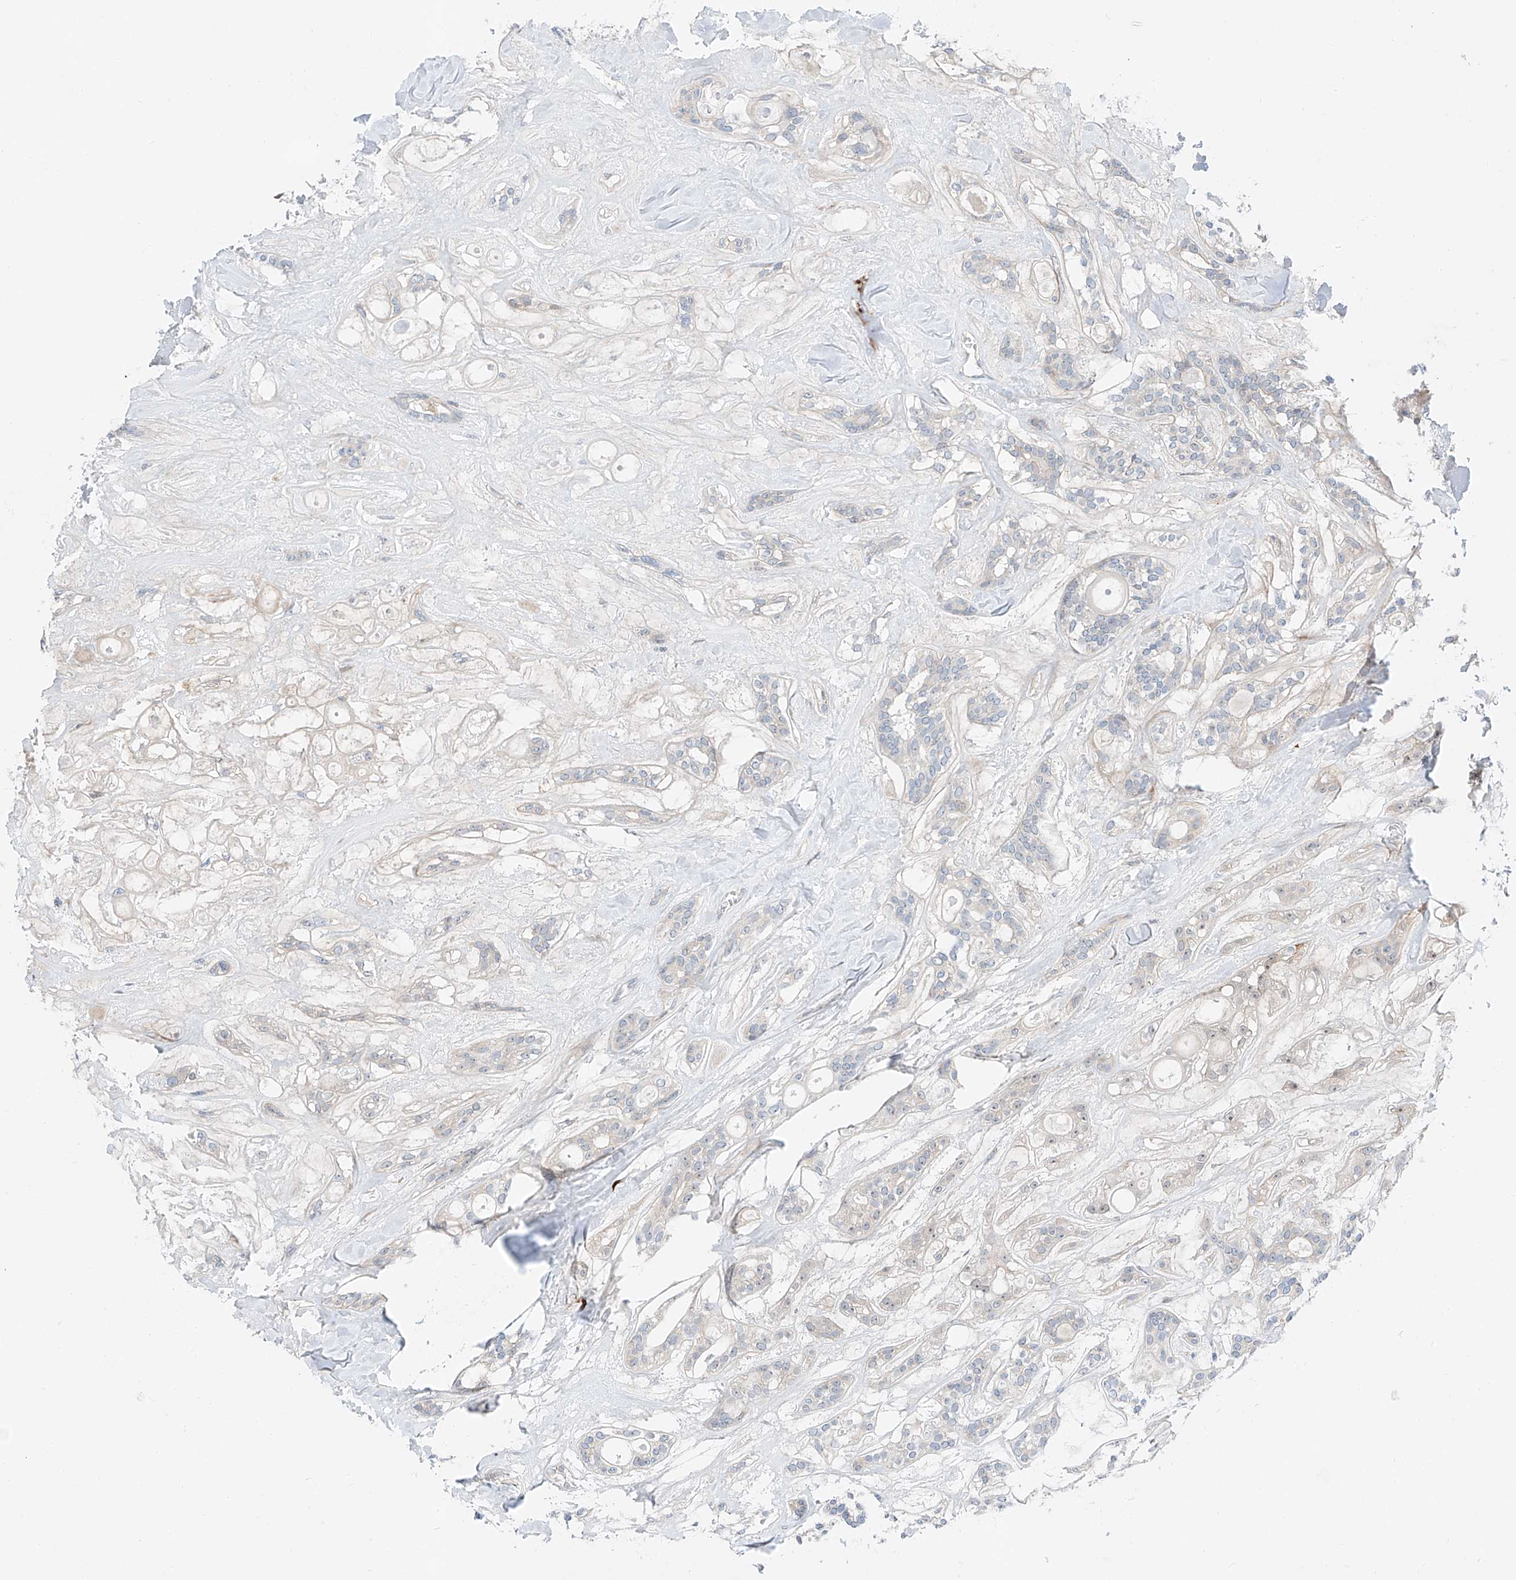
{"staining": {"intensity": "negative", "quantity": "none", "location": "none"}, "tissue": "head and neck cancer", "cell_type": "Tumor cells", "image_type": "cancer", "snomed": [{"axis": "morphology", "description": "Adenocarcinoma, NOS"}, {"axis": "topography", "description": "Head-Neck"}], "caption": "This is a micrograph of immunohistochemistry (IHC) staining of head and neck adenocarcinoma, which shows no positivity in tumor cells.", "gene": "CLDND1", "patient": {"sex": "male", "age": 66}}